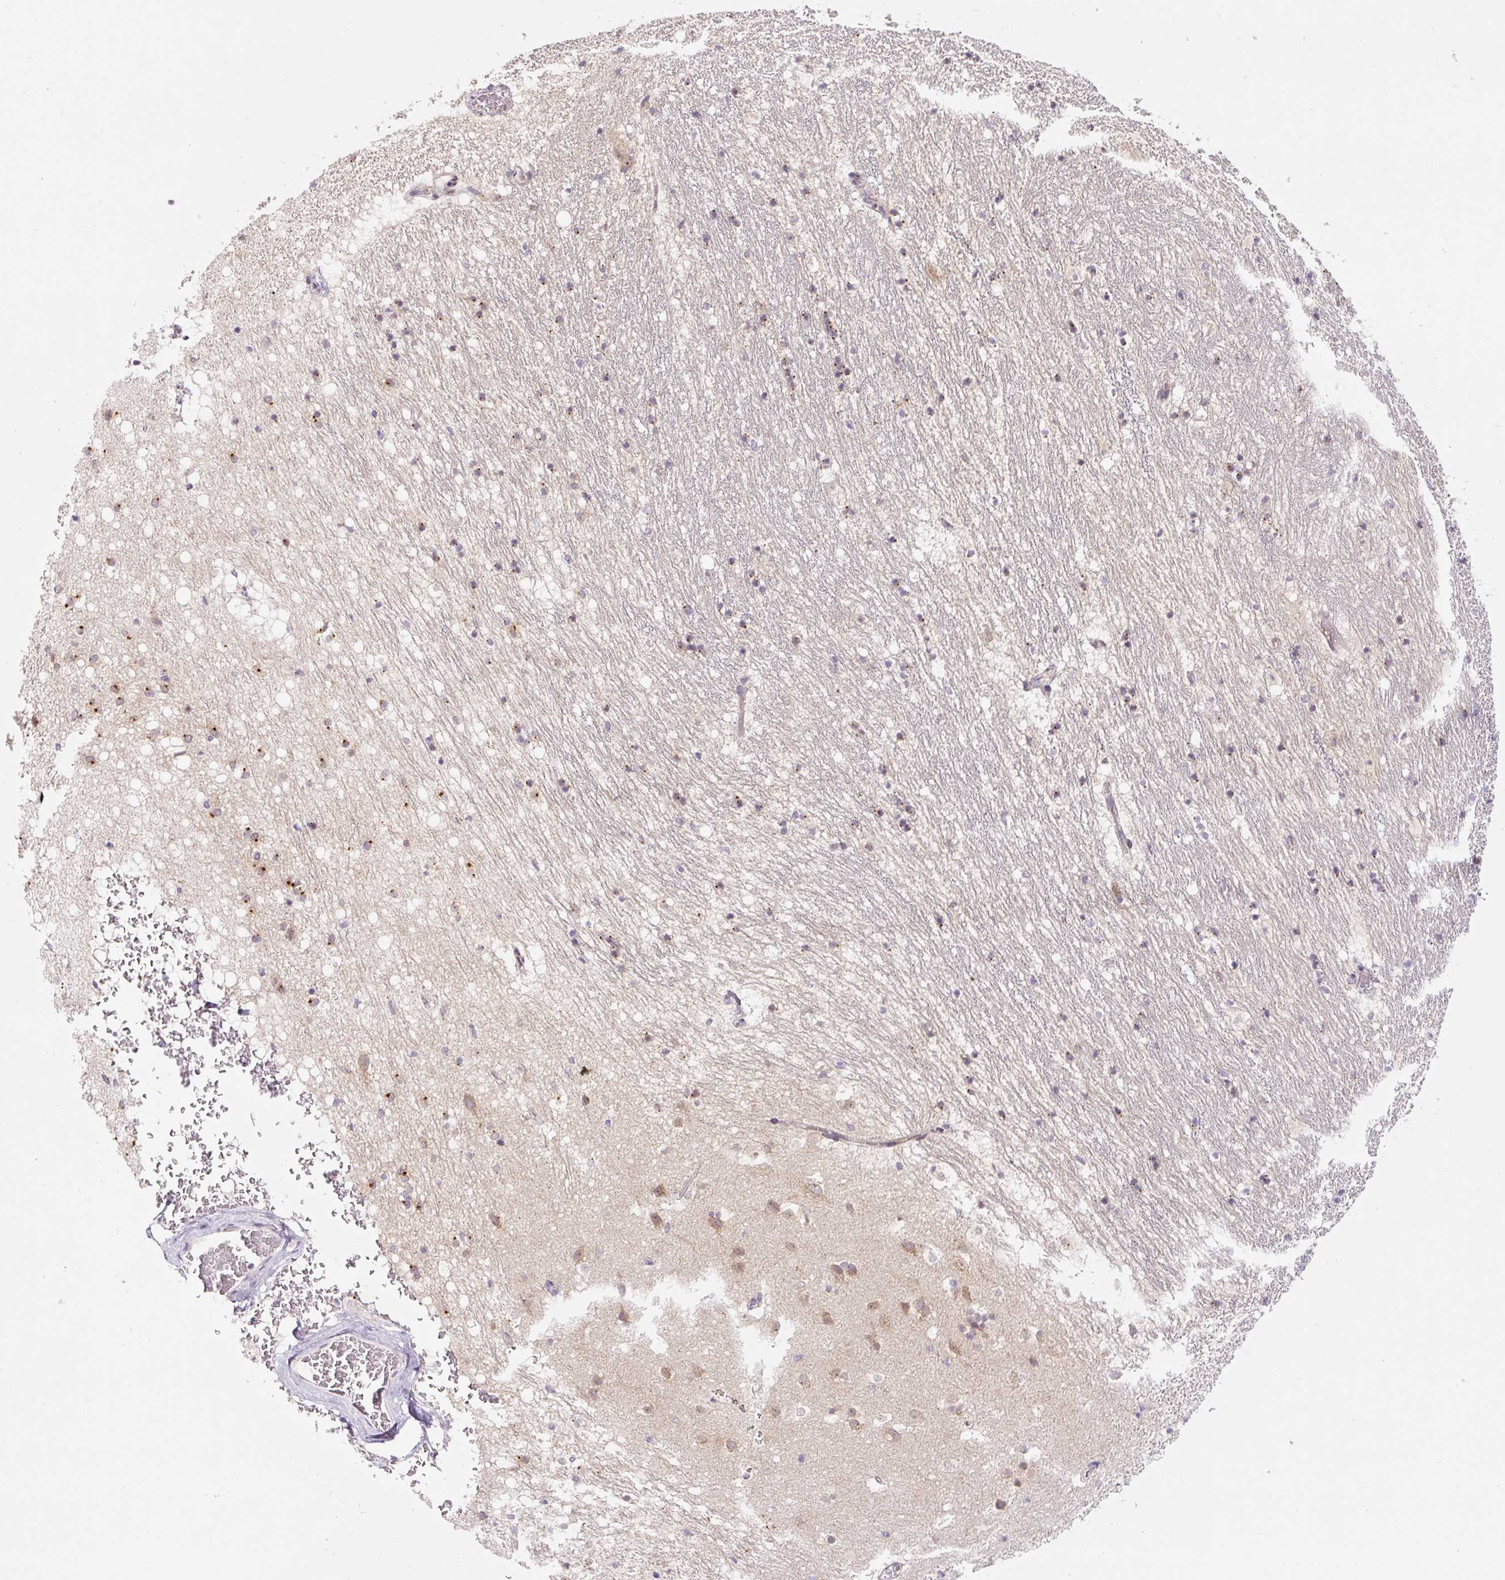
{"staining": {"intensity": "moderate", "quantity": ">75%", "location": "cytoplasmic/membranous"}, "tissue": "caudate", "cell_type": "Glial cells", "image_type": "normal", "snomed": [{"axis": "morphology", "description": "Normal tissue, NOS"}, {"axis": "topography", "description": "Lateral ventricle wall"}], "caption": "Moderate cytoplasmic/membranous protein positivity is seen in about >75% of glial cells in caudate.", "gene": "PCM1", "patient": {"sex": "male", "age": 37}}